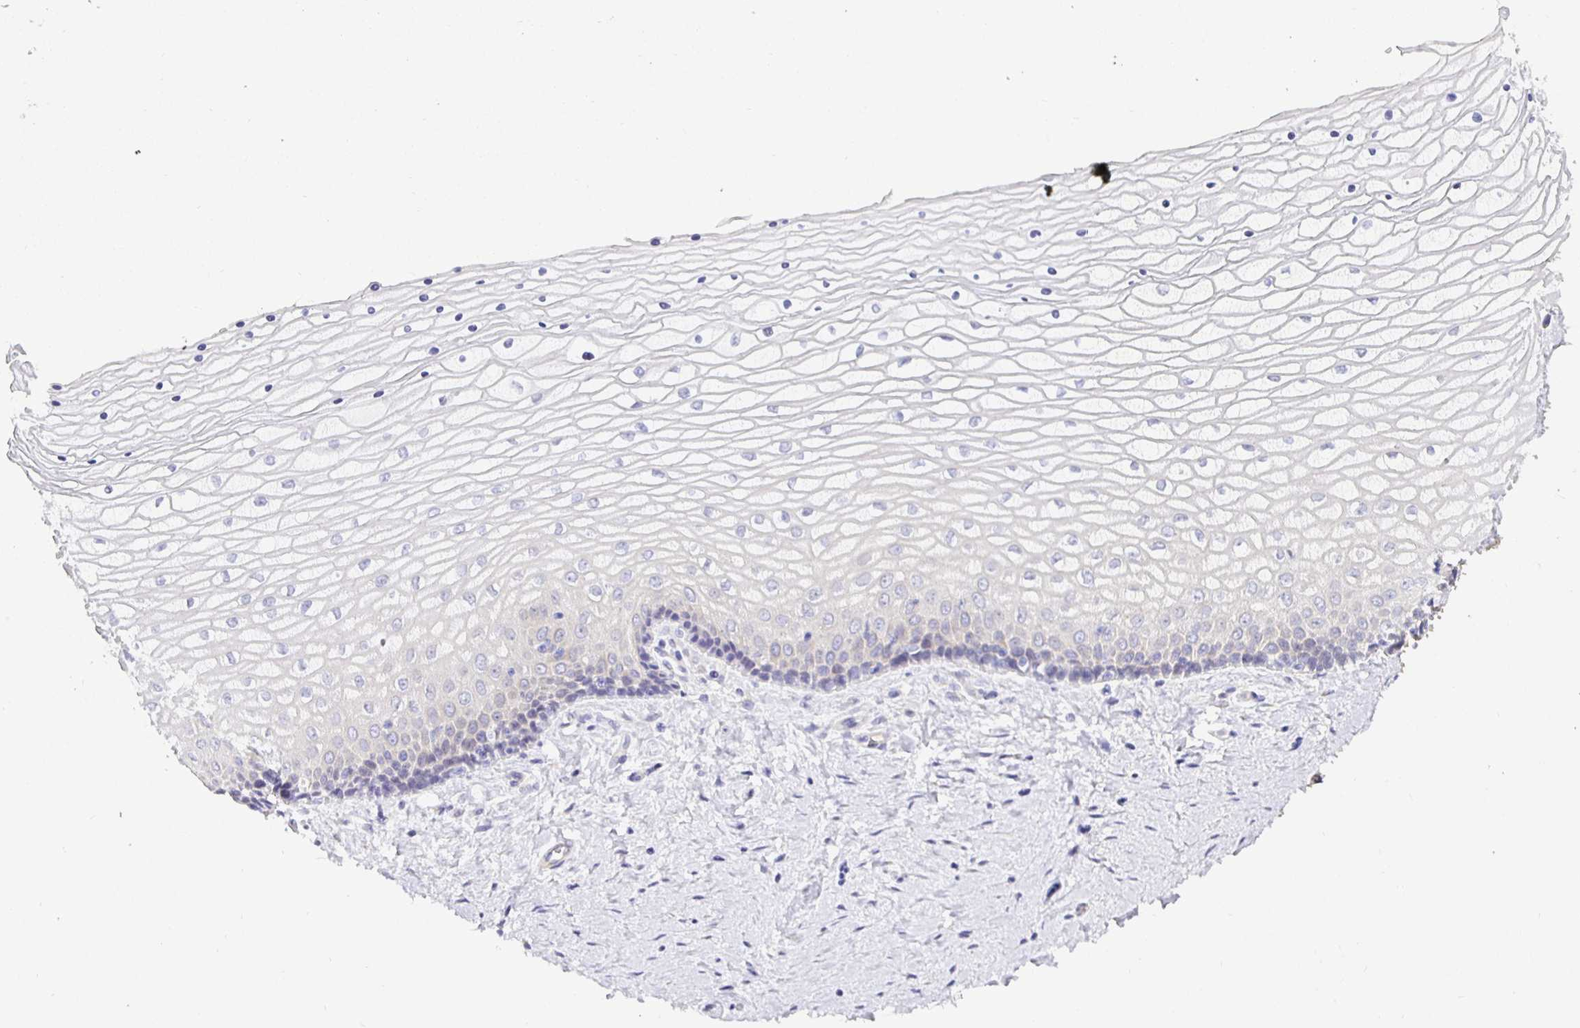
{"staining": {"intensity": "weak", "quantity": "<25%", "location": "cytoplasmic/membranous"}, "tissue": "vagina", "cell_type": "Squamous epithelial cells", "image_type": "normal", "snomed": [{"axis": "morphology", "description": "Normal tissue, NOS"}, {"axis": "topography", "description": "Vagina"}], "caption": "An immunohistochemistry (IHC) micrograph of unremarkable vagina is shown. There is no staining in squamous epithelial cells of vagina. Brightfield microscopy of immunohistochemistry stained with DAB (brown) and hematoxylin (blue), captured at high magnification.", "gene": "OPALIN", "patient": {"sex": "female", "age": 45}}